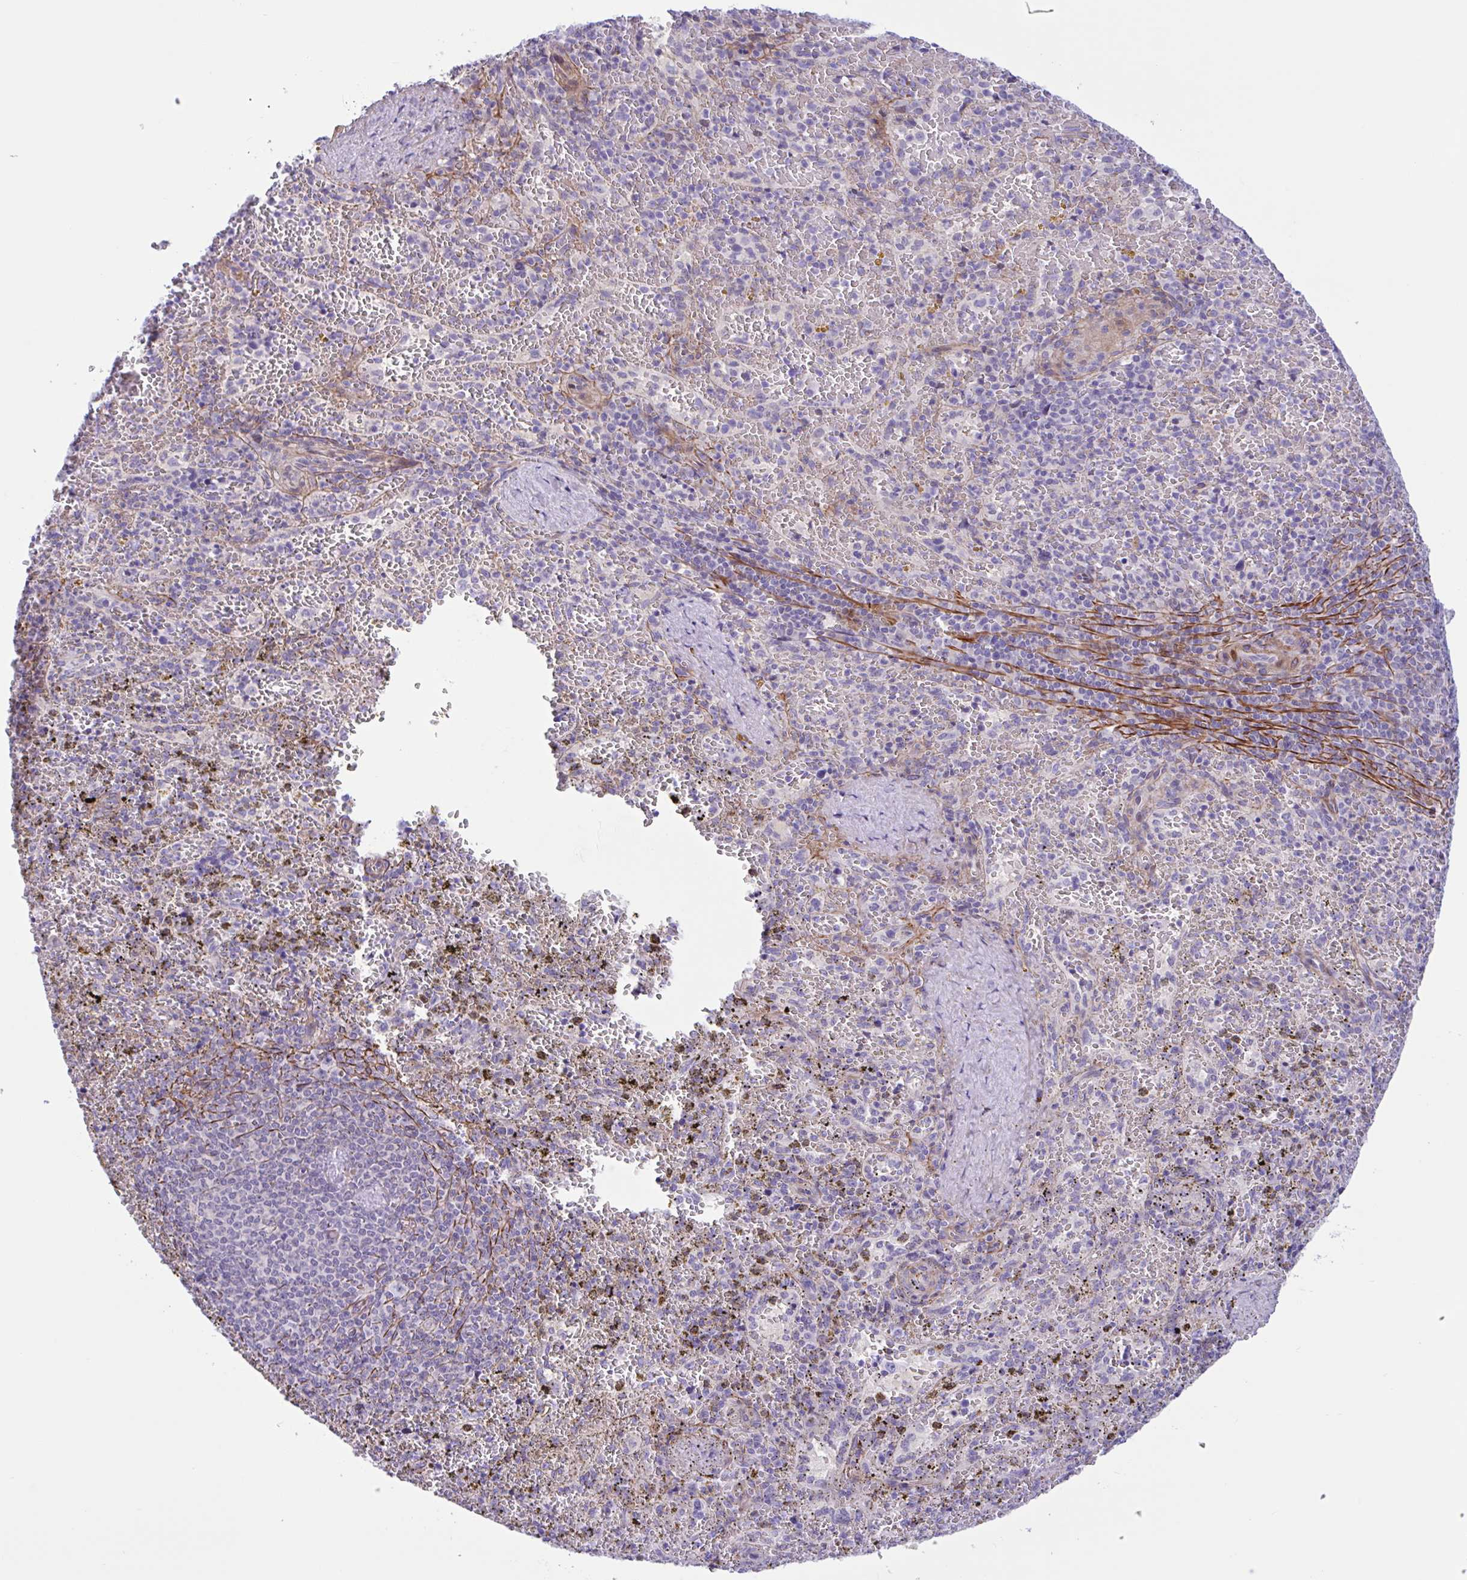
{"staining": {"intensity": "negative", "quantity": "none", "location": "none"}, "tissue": "spleen", "cell_type": "Cells in red pulp", "image_type": "normal", "snomed": [{"axis": "morphology", "description": "Normal tissue, NOS"}, {"axis": "topography", "description": "Spleen"}], "caption": "Protein analysis of unremarkable spleen reveals no significant expression in cells in red pulp.", "gene": "AHCYL2", "patient": {"sex": "female", "age": 50}}